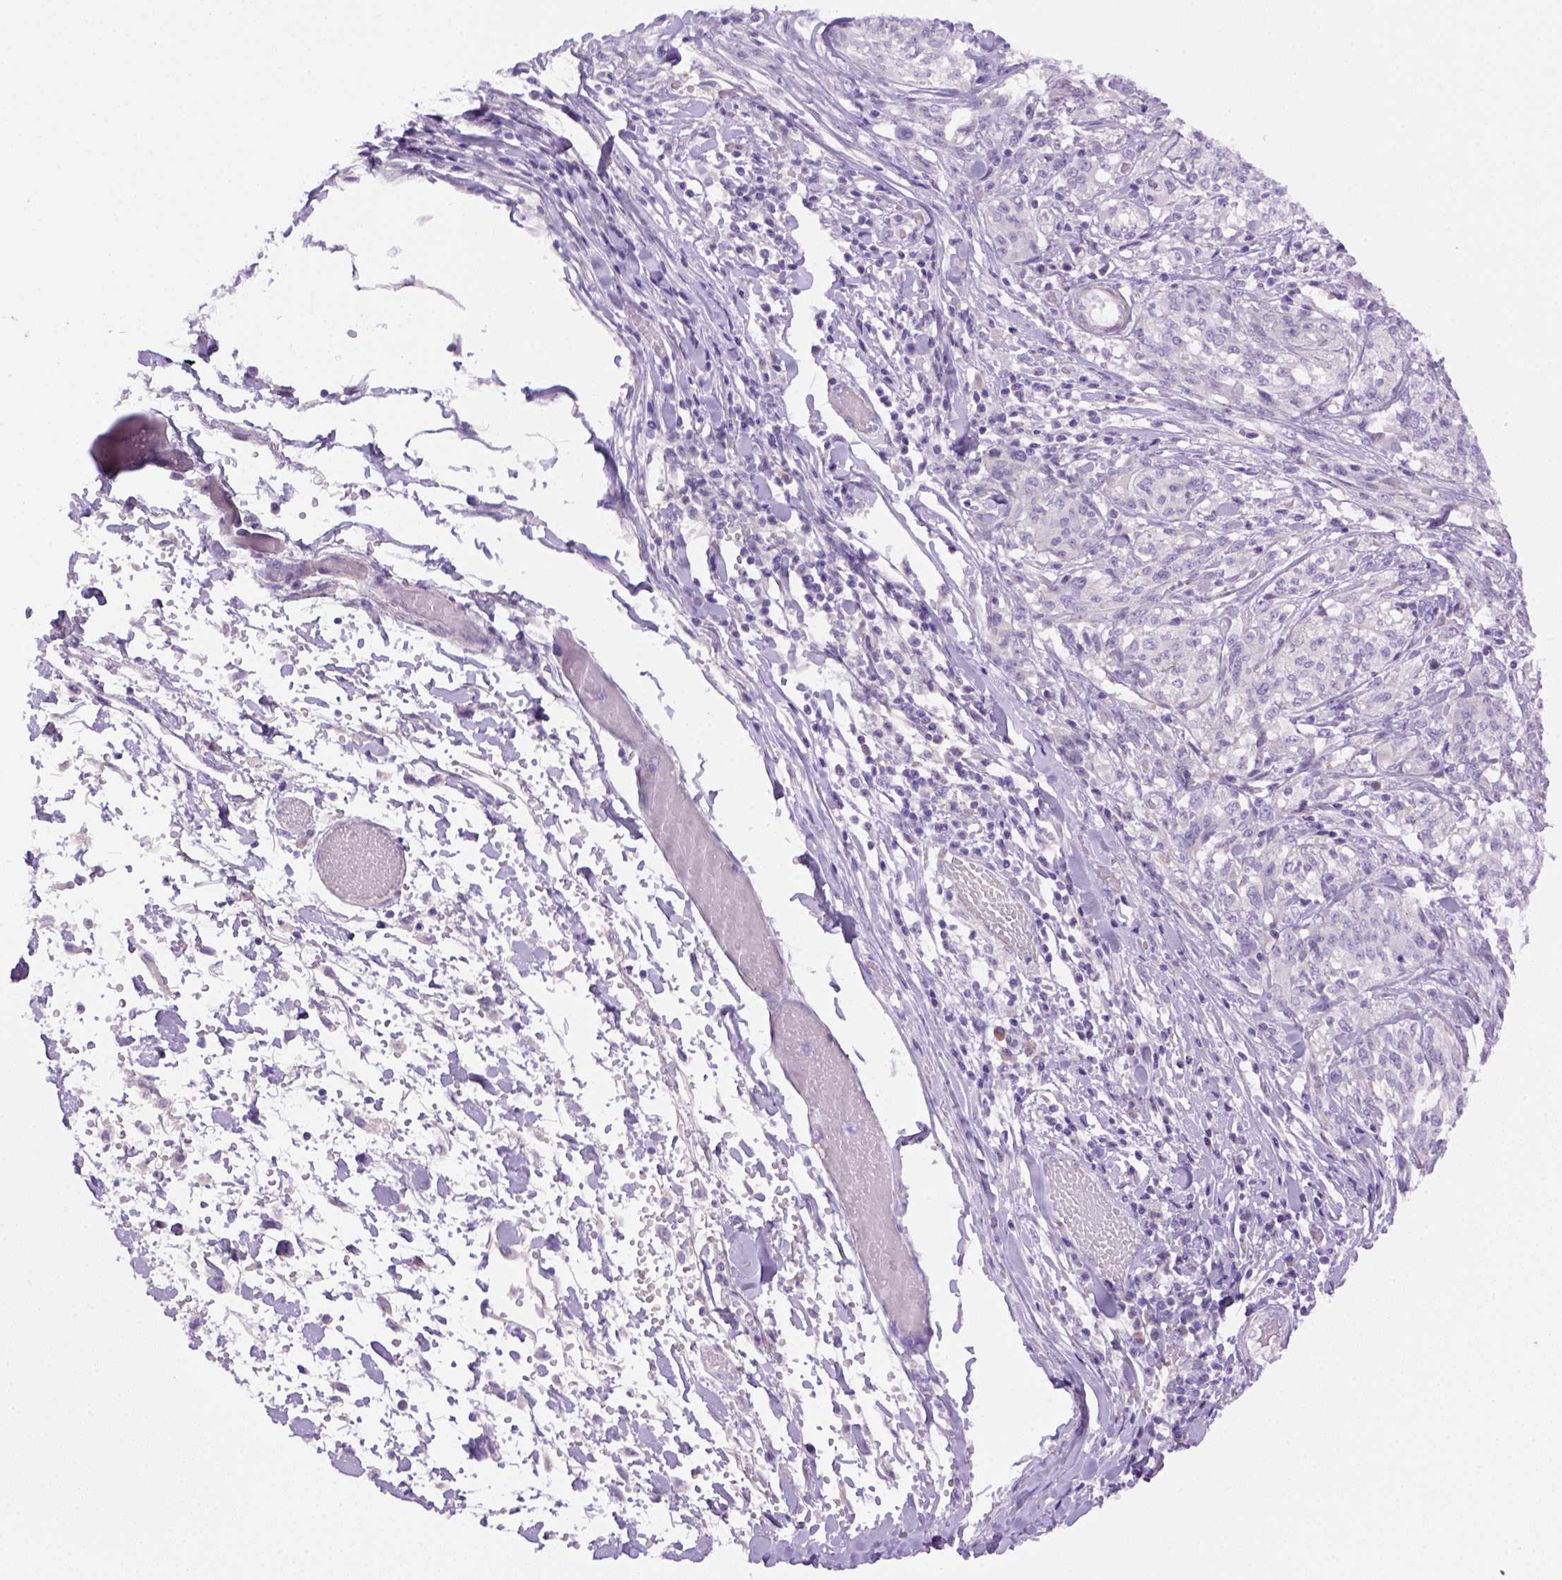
{"staining": {"intensity": "negative", "quantity": "none", "location": "none"}, "tissue": "melanoma", "cell_type": "Tumor cells", "image_type": "cancer", "snomed": [{"axis": "morphology", "description": "Malignant melanoma, NOS"}, {"axis": "topography", "description": "Skin"}], "caption": "This is a micrograph of immunohistochemistry staining of melanoma, which shows no positivity in tumor cells. (Stains: DAB immunohistochemistry with hematoxylin counter stain, Microscopy: brightfield microscopy at high magnification).", "gene": "DNAH11", "patient": {"sex": "female", "age": 91}}